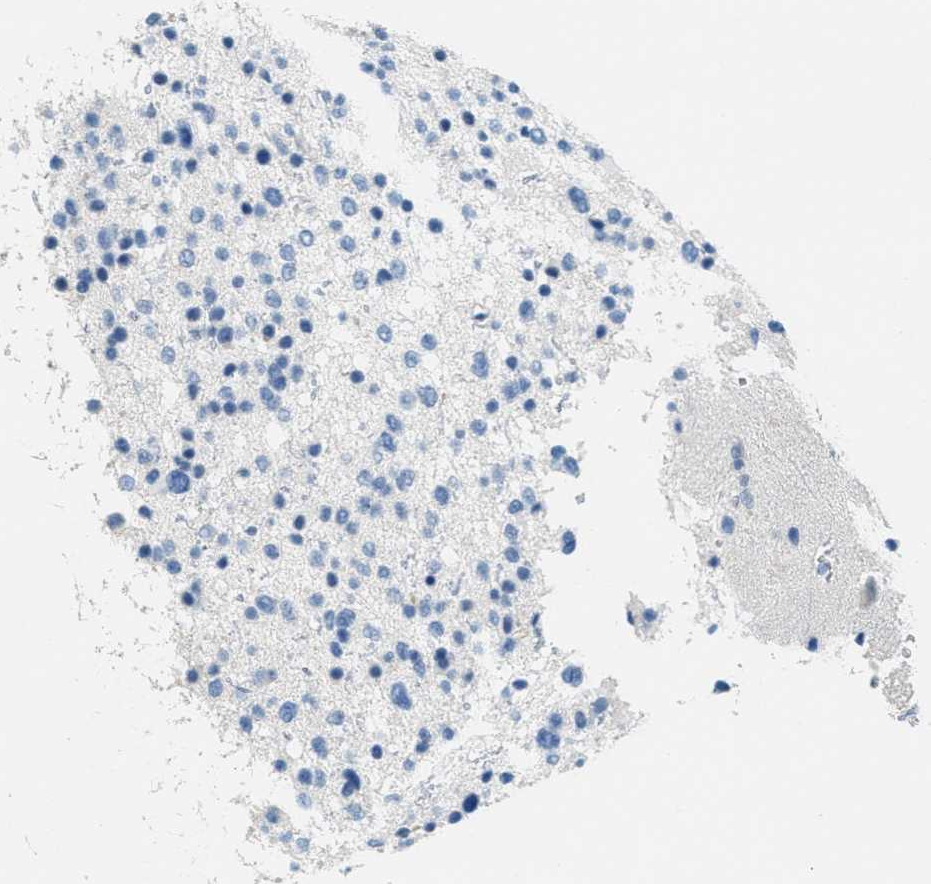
{"staining": {"intensity": "negative", "quantity": "none", "location": "none"}, "tissue": "glioma", "cell_type": "Tumor cells", "image_type": "cancer", "snomed": [{"axis": "morphology", "description": "Glioma, malignant, Low grade"}, {"axis": "topography", "description": "Brain"}], "caption": "The image exhibits no significant expression in tumor cells of malignant glioma (low-grade).", "gene": "A2M", "patient": {"sex": "female", "age": 37}}